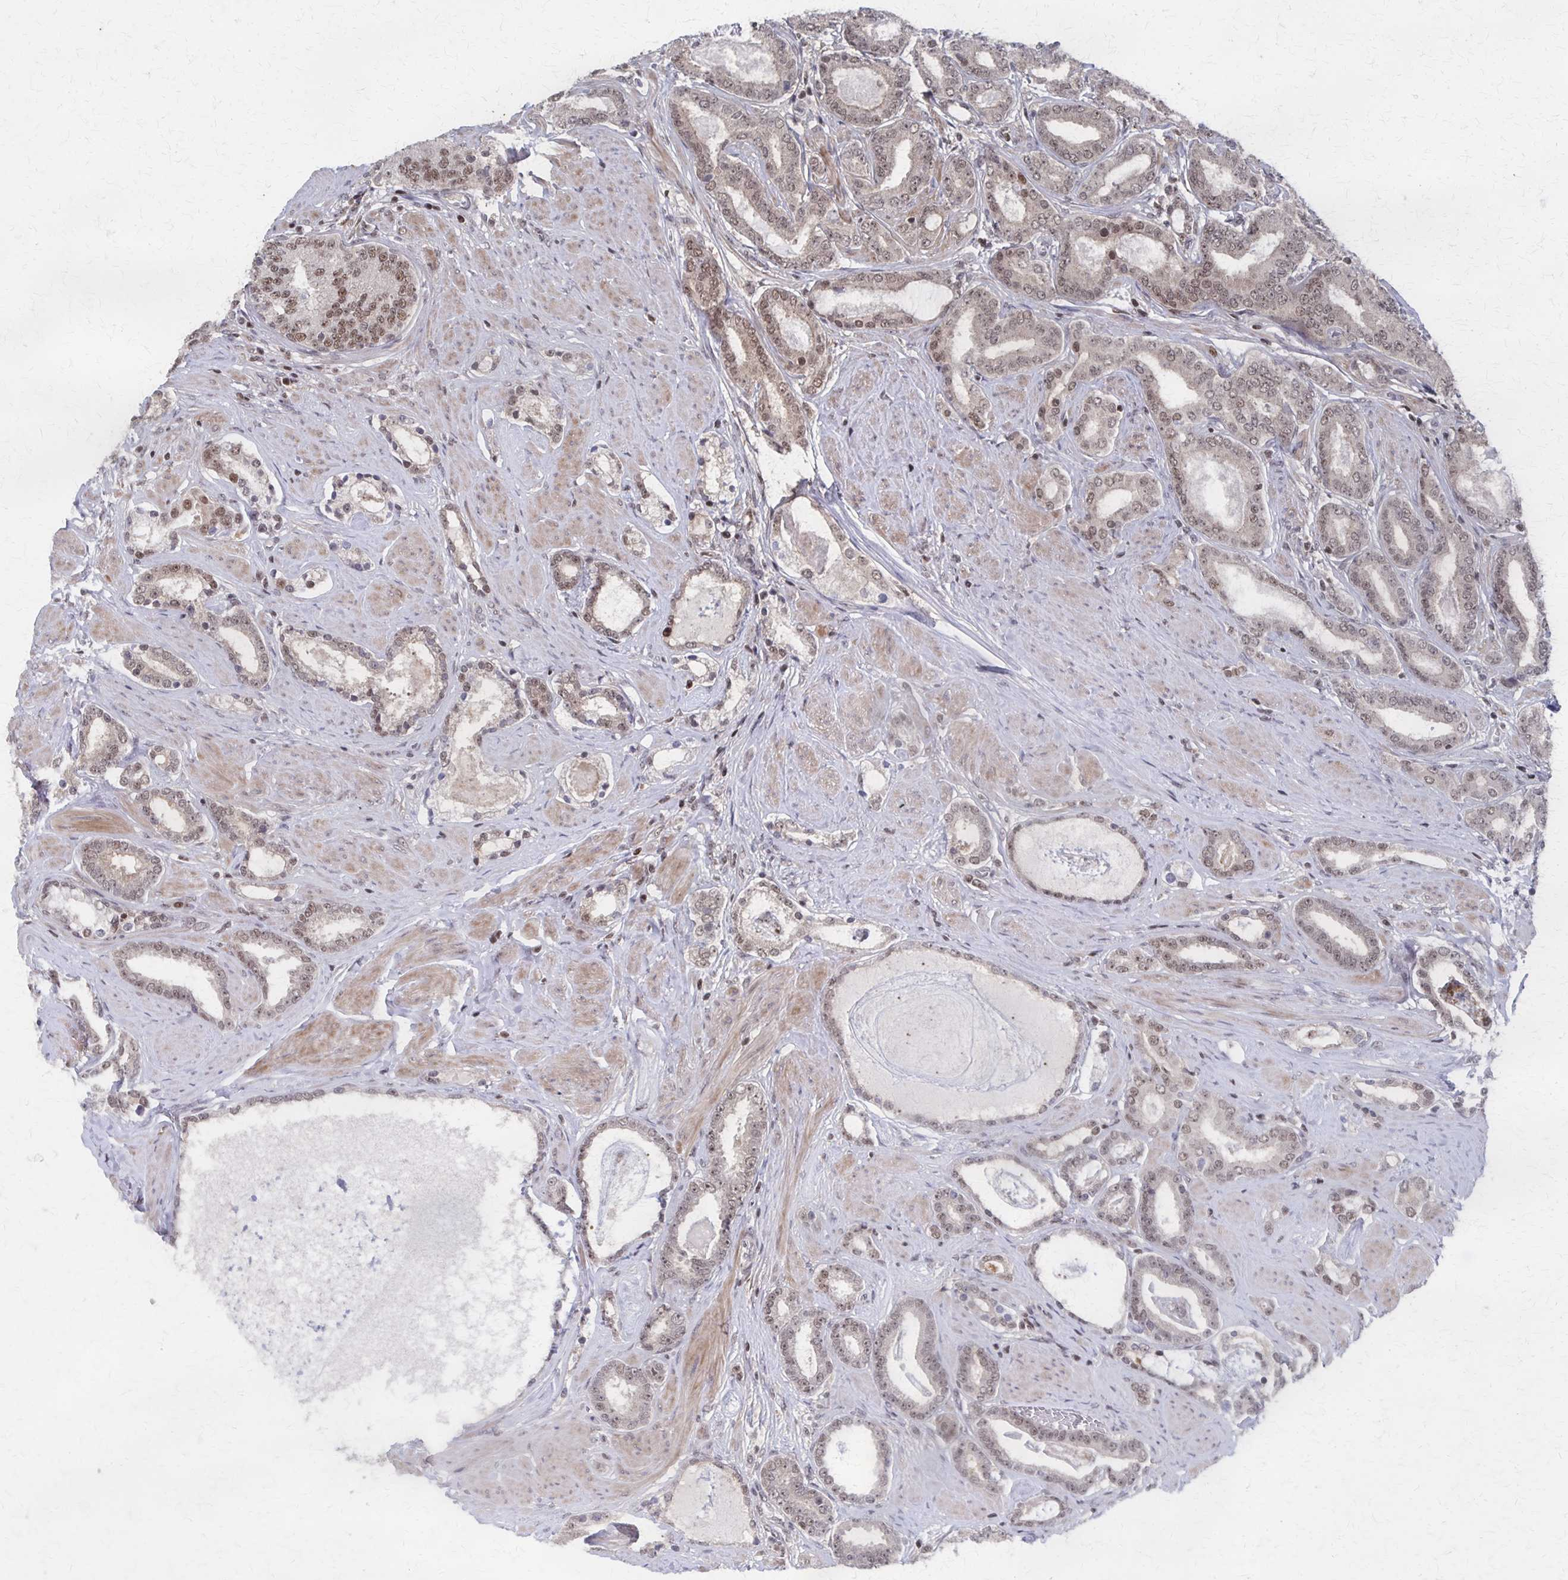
{"staining": {"intensity": "weak", "quantity": "25%-75%", "location": "nuclear"}, "tissue": "prostate cancer", "cell_type": "Tumor cells", "image_type": "cancer", "snomed": [{"axis": "morphology", "description": "Adenocarcinoma, High grade"}, {"axis": "topography", "description": "Prostate"}], "caption": "This photomicrograph exhibits IHC staining of human prostate high-grade adenocarcinoma, with low weak nuclear positivity in about 25%-75% of tumor cells.", "gene": "GTF2B", "patient": {"sex": "male", "age": 63}}